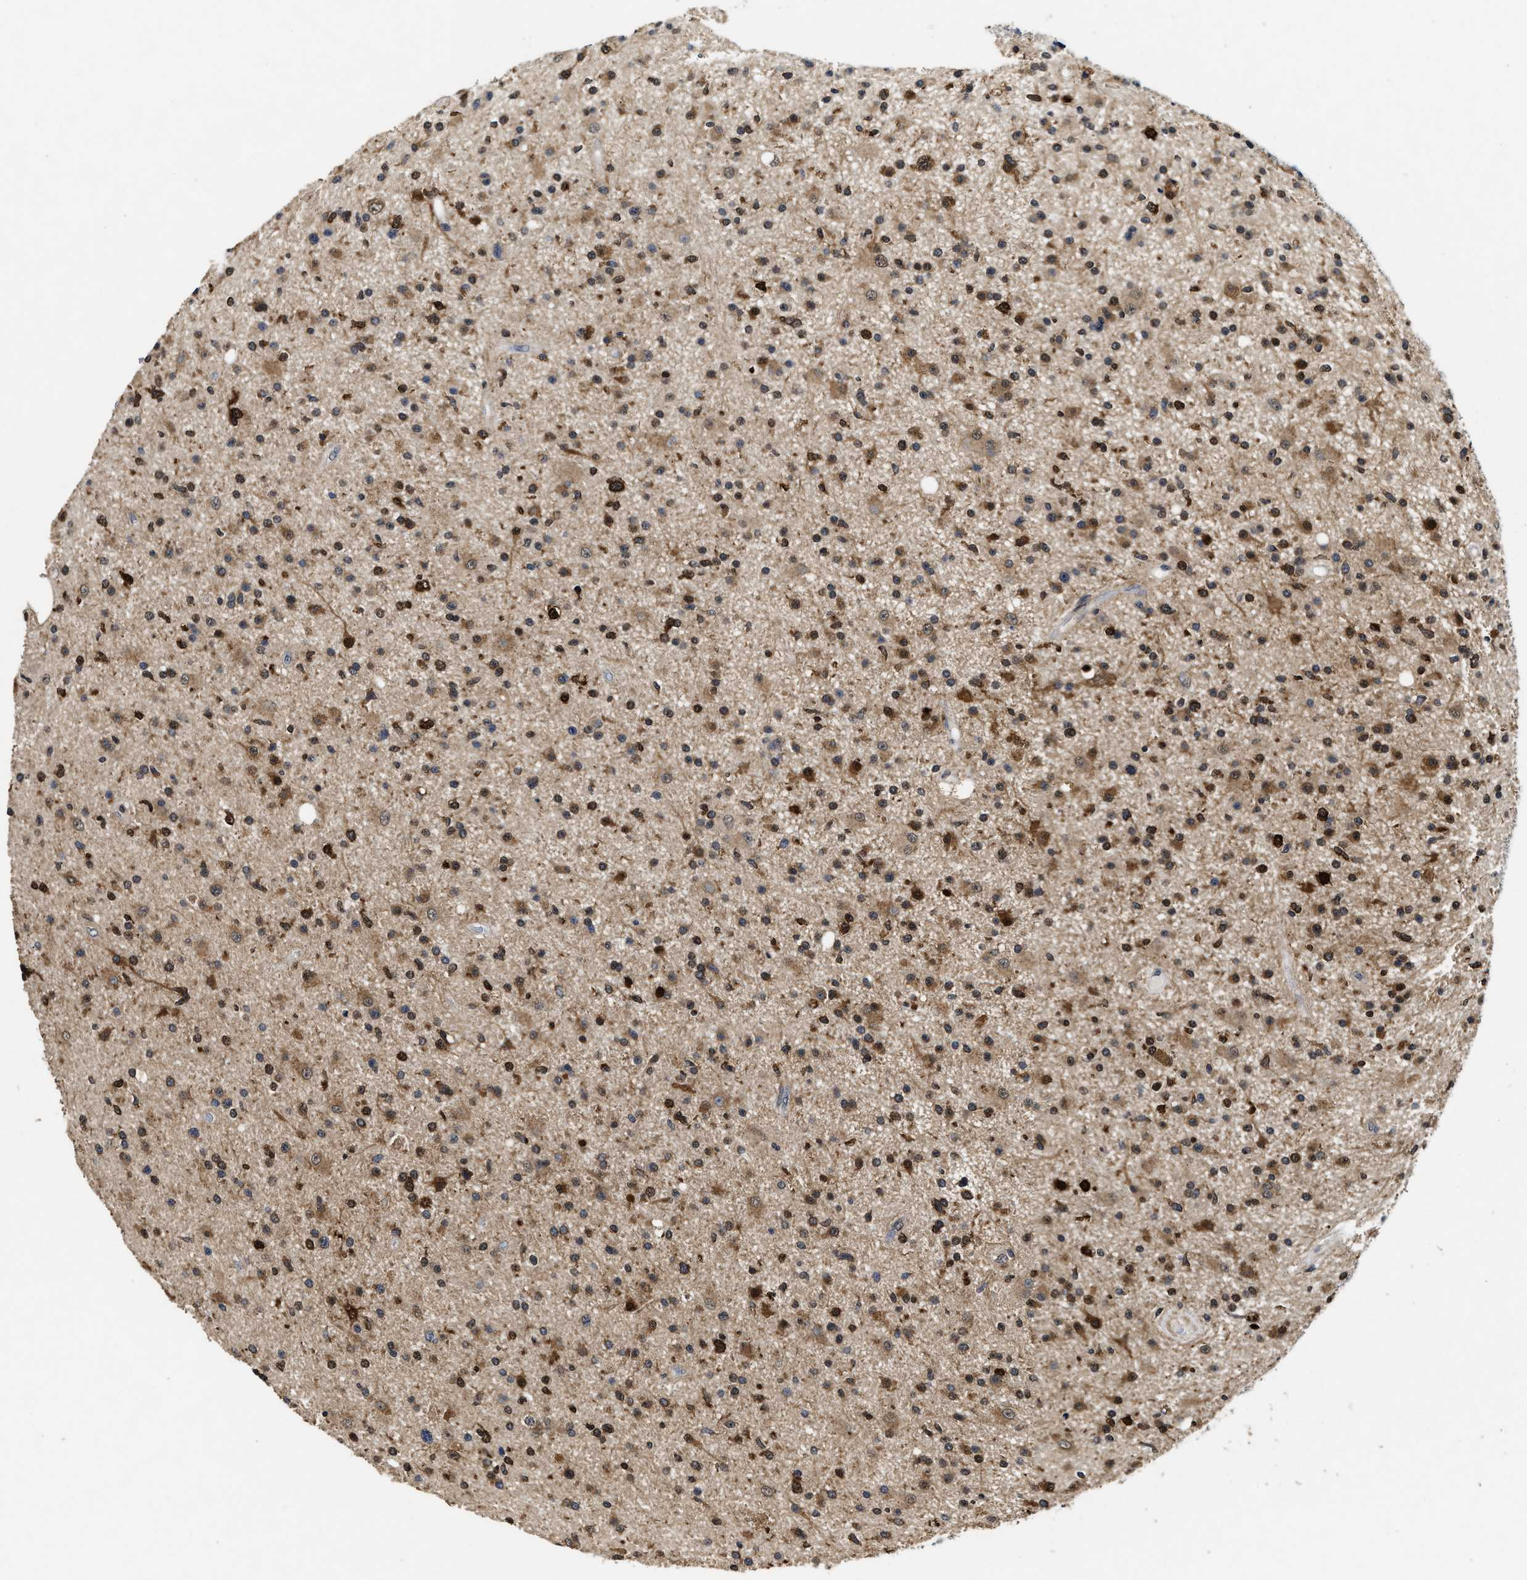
{"staining": {"intensity": "moderate", "quantity": ">75%", "location": "cytoplasmic/membranous,nuclear"}, "tissue": "glioma", "cell_type": "Tumor cells", "image_type": "cancer", "snomed": [{"axis": "morphology", "description": "Glioma, malignant, High grade"}, {"axis": "topography", "description": "Brain"}], "caption": "Protein staining of glioma tissue reveals moderate cytoplasmic/membranous and nuclear expression in about >75% of tumor cells. (DAB (3,3'-diaminobenzidine) IHC with brightfield microscopy, high magnification).", "gene": "ACAT2", "patient": {"sex": "male", "age": 33}}